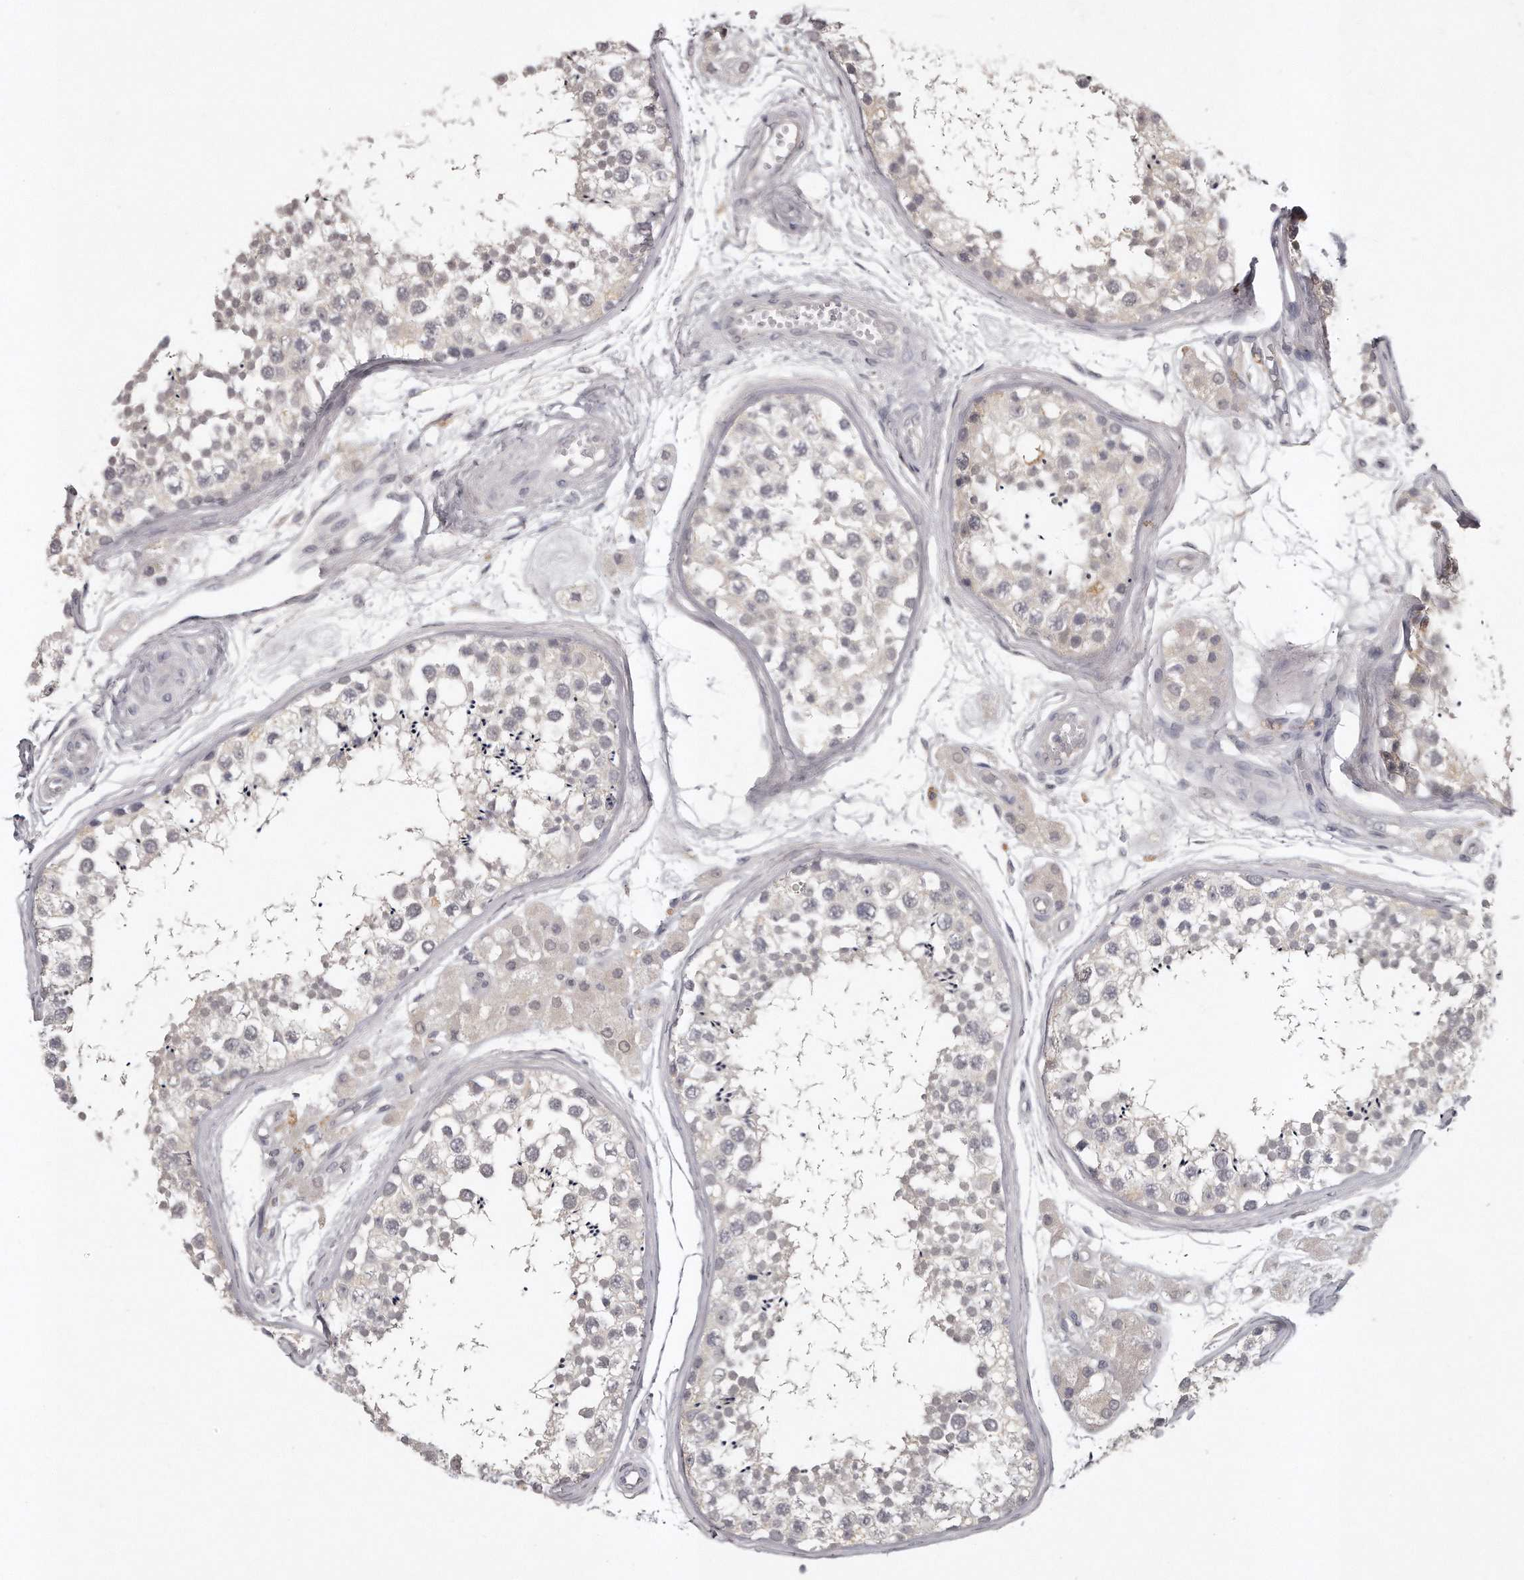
{"staining": {"intensity": "weak", "quantity": "<25%", "location": "cytoplasmic/membranous"}, "tissue": "testis", "cell_type": "Cells in seminiferous ducts", "image_type": "normal", "snomed": [{"axis": "morphology", "description": "Normal tissue, NOS"}, {"axis": "topography", "description": "Testis"}], "caption": "Immunohistochemistry histopathology image of unremarkable testis: human testis stained with DAB reveals no significant protein staining in cells in seminiferous ducts. Nuclei are stained in blue.", "gene": "GGCT", "patient": {"sex": "male", "age": 56}}